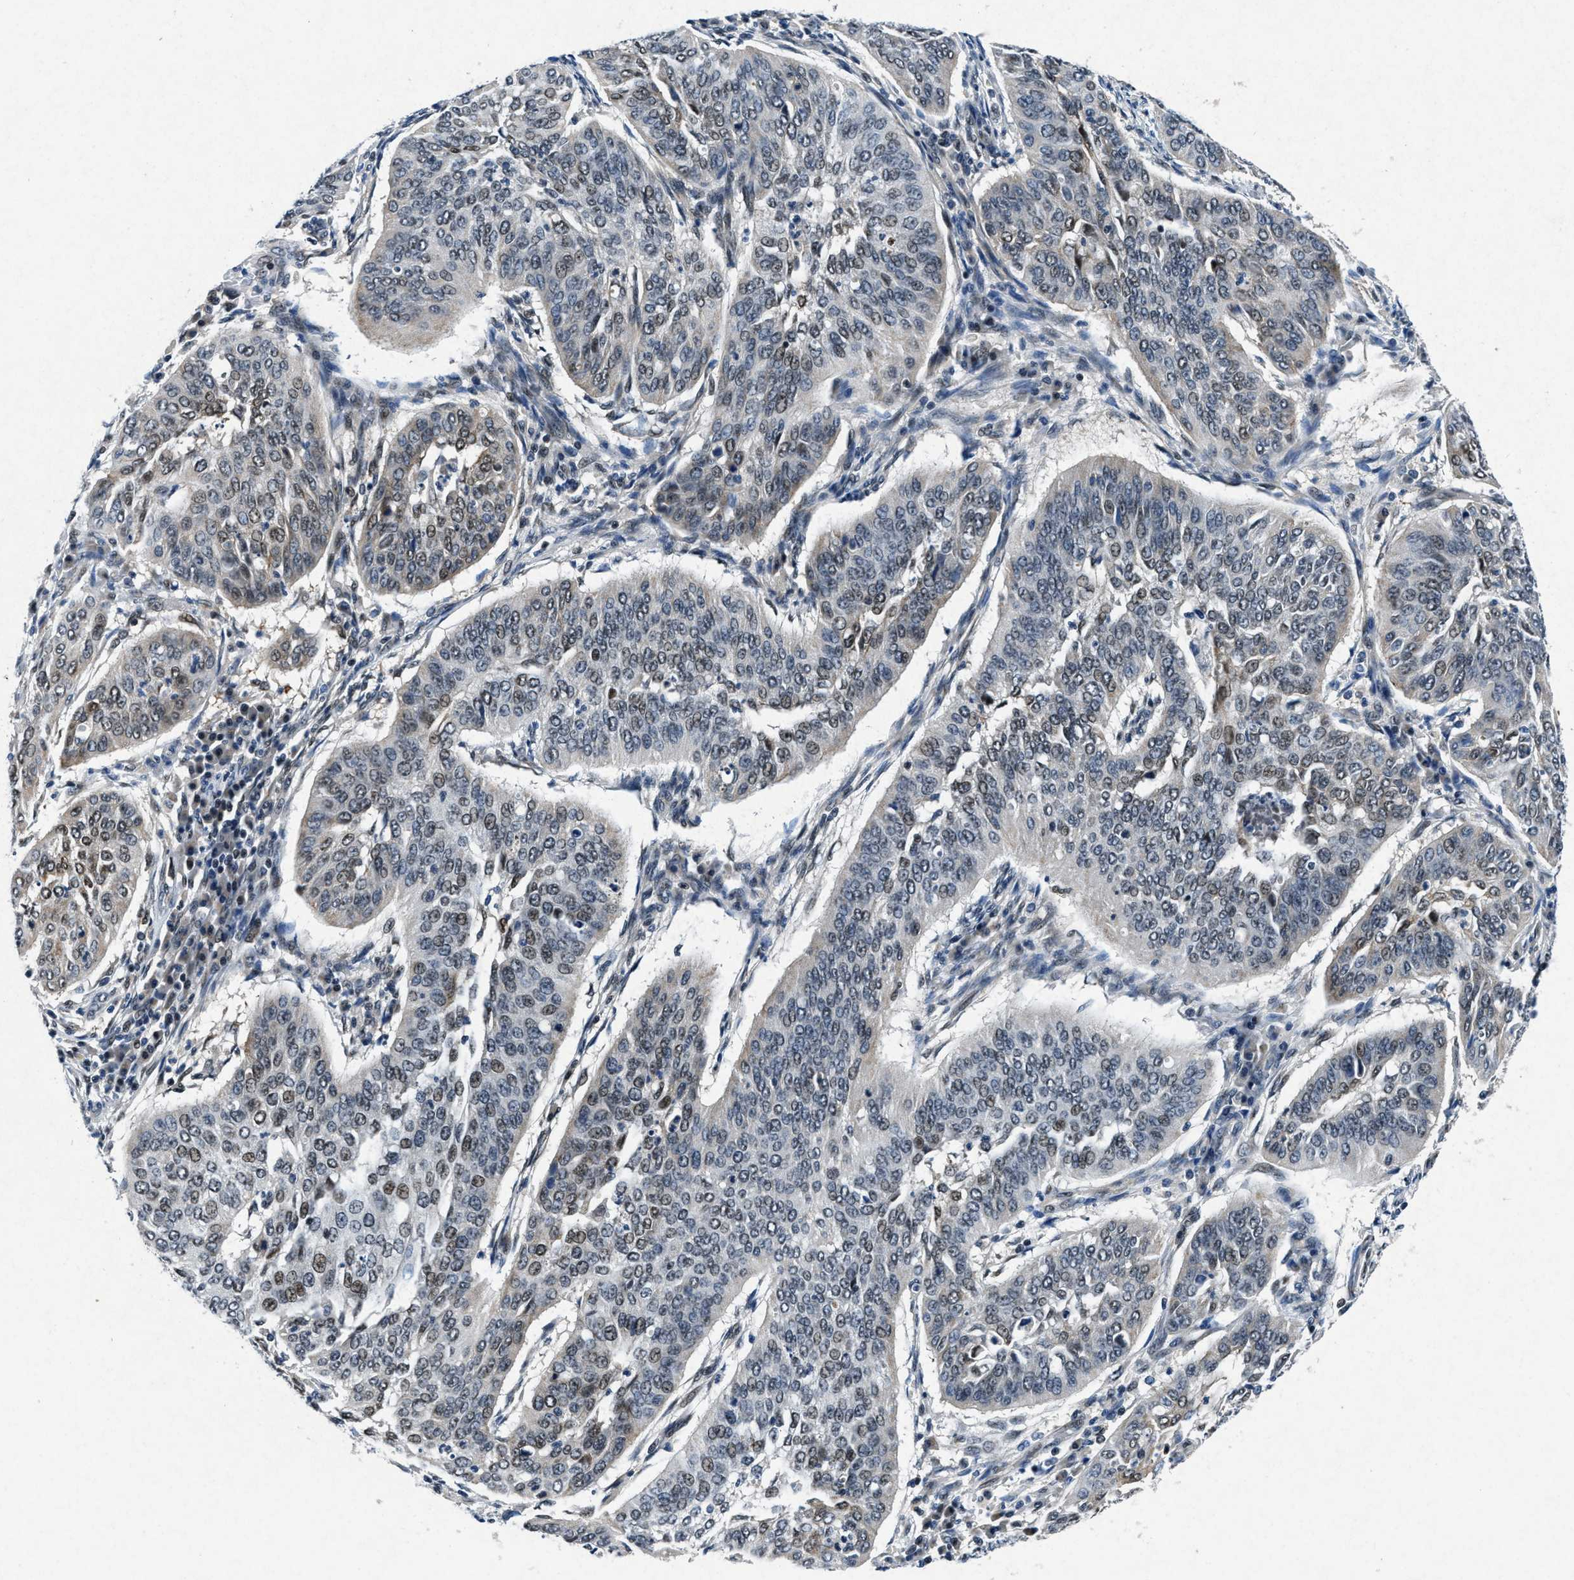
{"staining": {"intensity": "weak", "quantity": ">75%", "location": "nuclear"}, "tissue": "cervical cancer", "cell_type": "Tumor cells", "image_type": "cancer", "snomed": [{"axis": "morphology", "description": "Normal tissue, NOS"}, {"axis": "morphology", "description": "Squamous cell carcinoma, NOS"}, {"axis": "topography", "description": "Cervix"}], "caption": "Immunohistochemical staining of squamous cell carcinoma (cervical) reveals weak nuclear protein expression in approximately >75% of tumor cells.", "gene": "PHLDA1", "patient": {"sex": "female", "age": 39}}